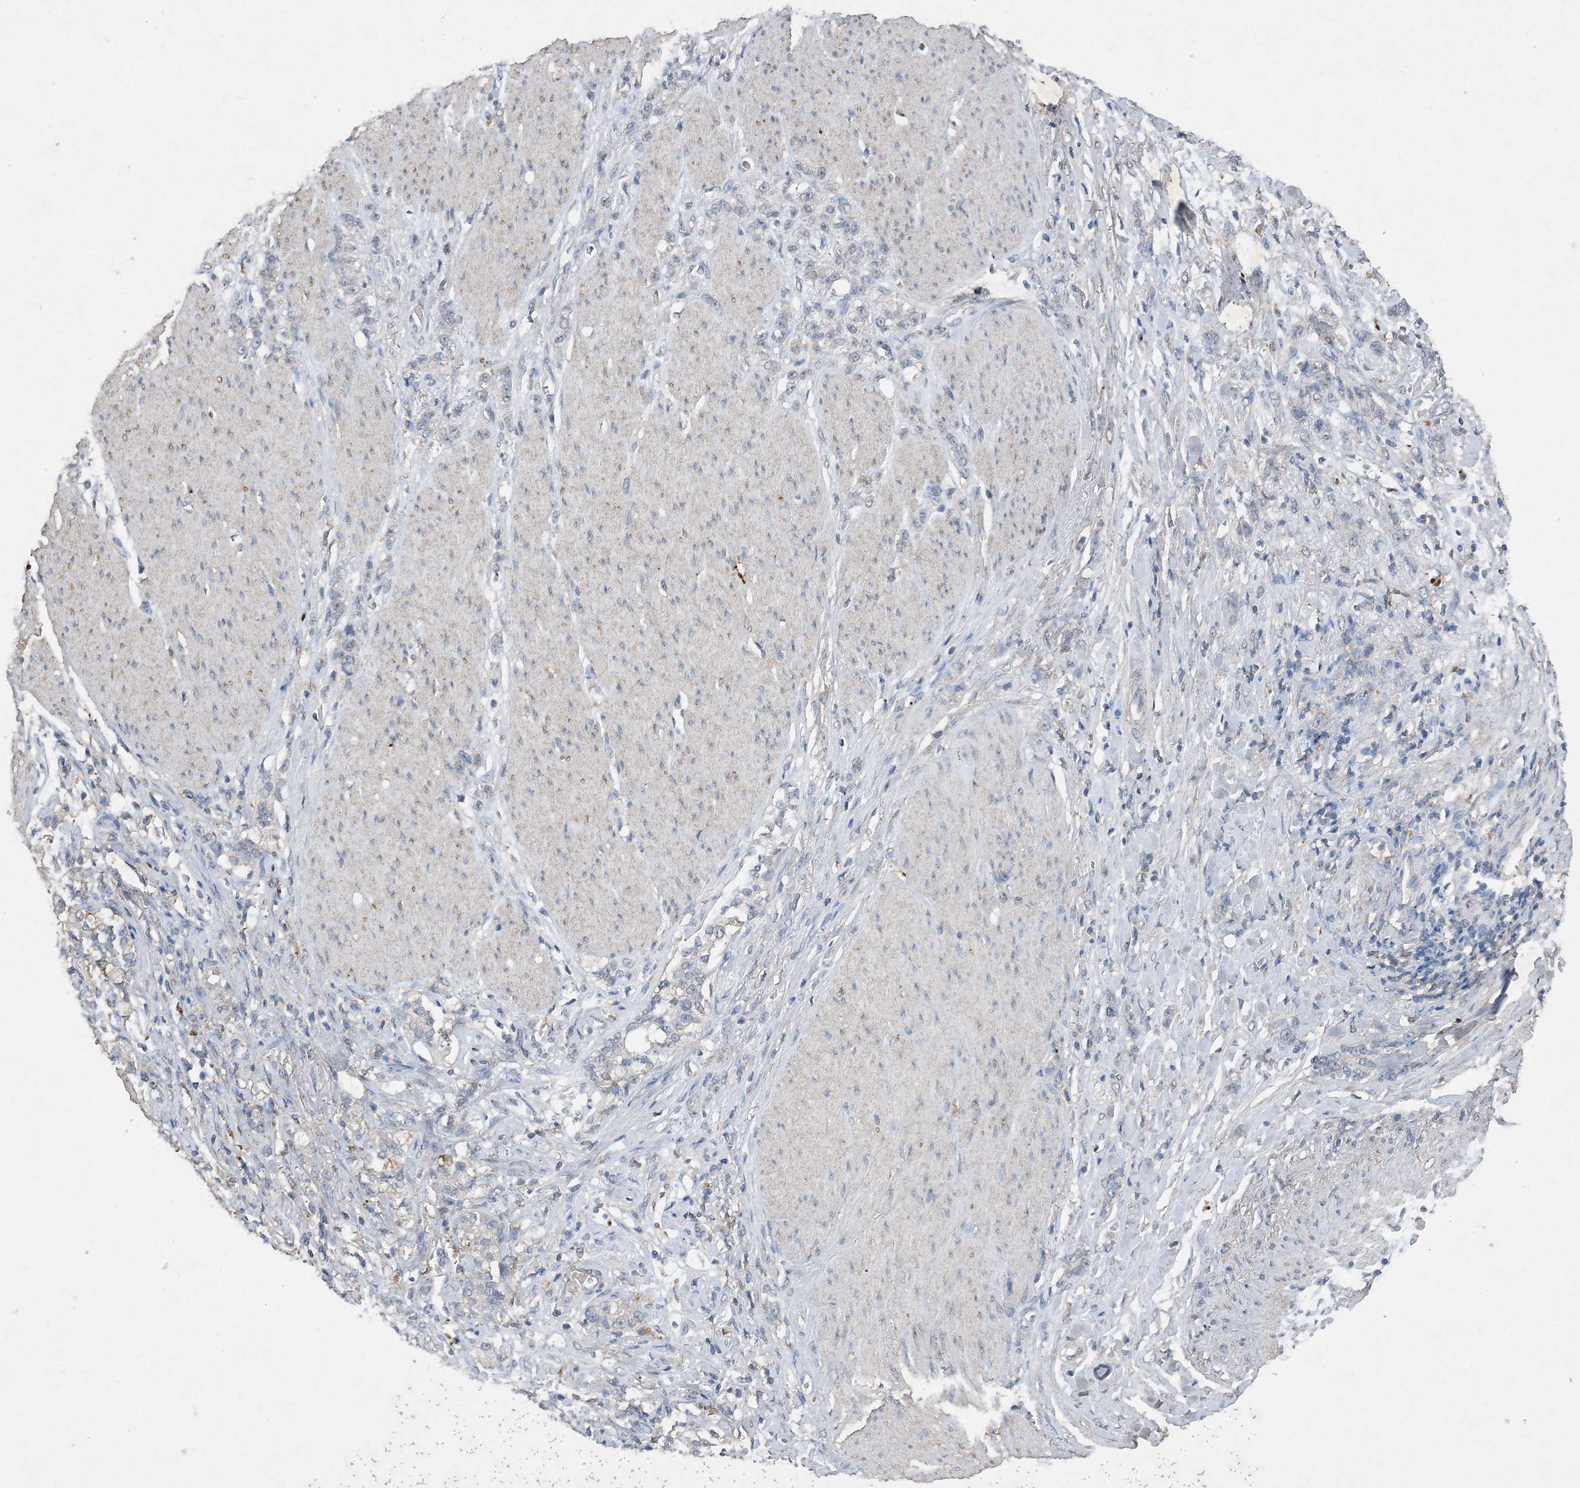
{"staining": {"intensity": "negative", "quantity": "none", "location": "none"}, "tissue": "stomach cancer", "cell_type": "Tumor cells", "image_type": "cancer", "snomed": [{"axis": "morphology", "description": "Adenocarcinoma, NOS"}, {"axis": "topography", "description": "Stomach, lower"}], "caption": "IHC histopathology image of neoplastic tissue: human stomach cancer (adenocarcinoma) stained with DAB displays no significant protein positivity in tumor cells. (DAB (3,3'-diaminobenzidine) immunohistochemistry with hematoxylin counter stain).", "gene": "FCN3", "patient": {"sex": "male", "age": 88}}